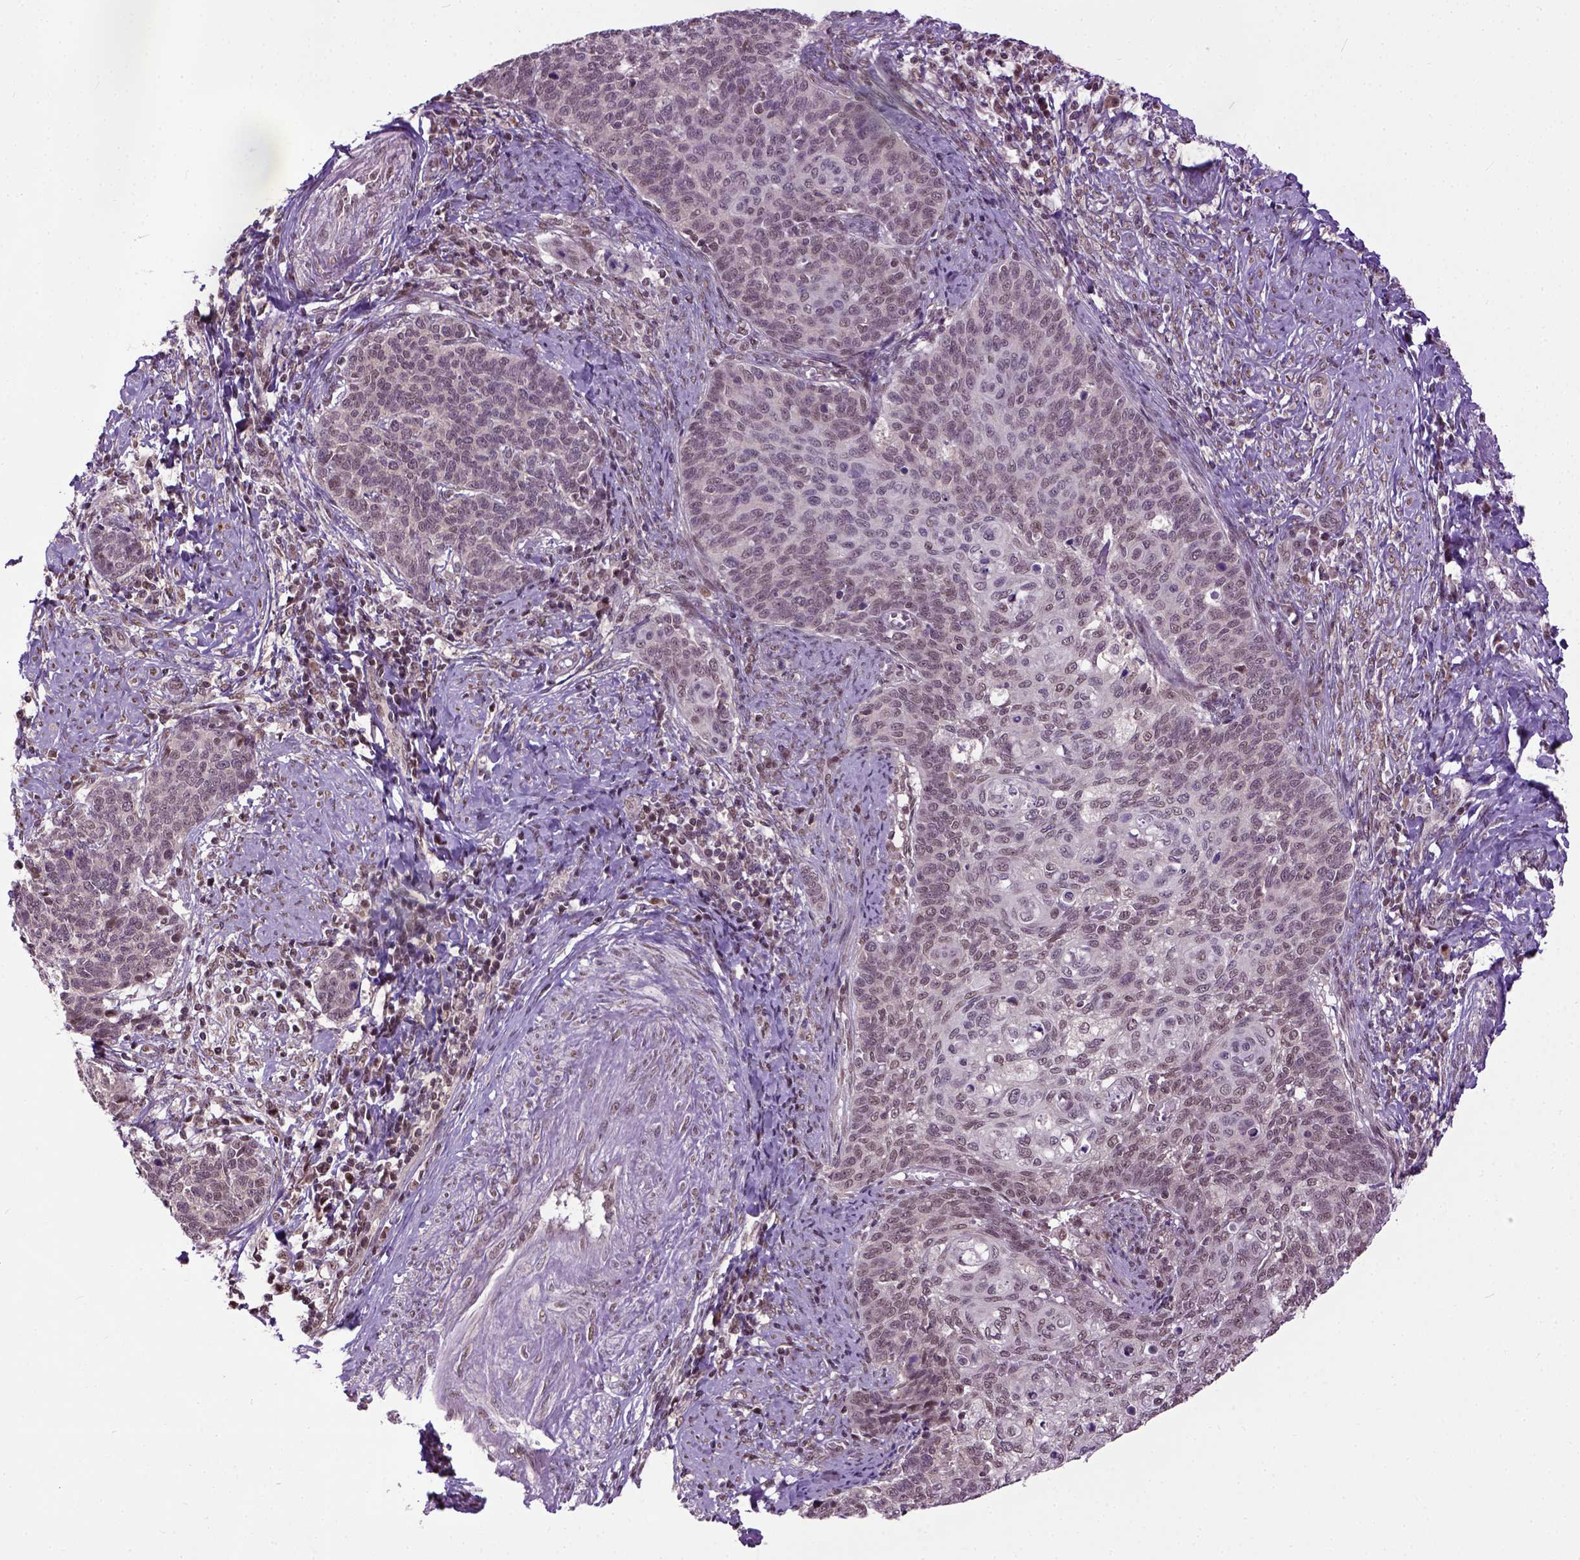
{"staining": {"intensity": "weak", "quantity": "25%-75%", "location": "nuclear"}, "tissue": "cervical cancer", "cell_type": "Tumor cells", "image_type": "cancer", "snomed": [{"axis": "morphology", "description": "Normal tissue, NOS"}, {"axis": "morphology", "description": "Squamous cell carcinoma, NOS"}, {"axis": "topography", "description": "Cervix"}], "caption": "Immunohistochemical staining of human cervical squamous cell carcinoma shows low levels of weak nuclear expression in about 25%-75% of tumor cells.", "gene": "UBA3", "patient": {"sex": "female", "age": 39}}